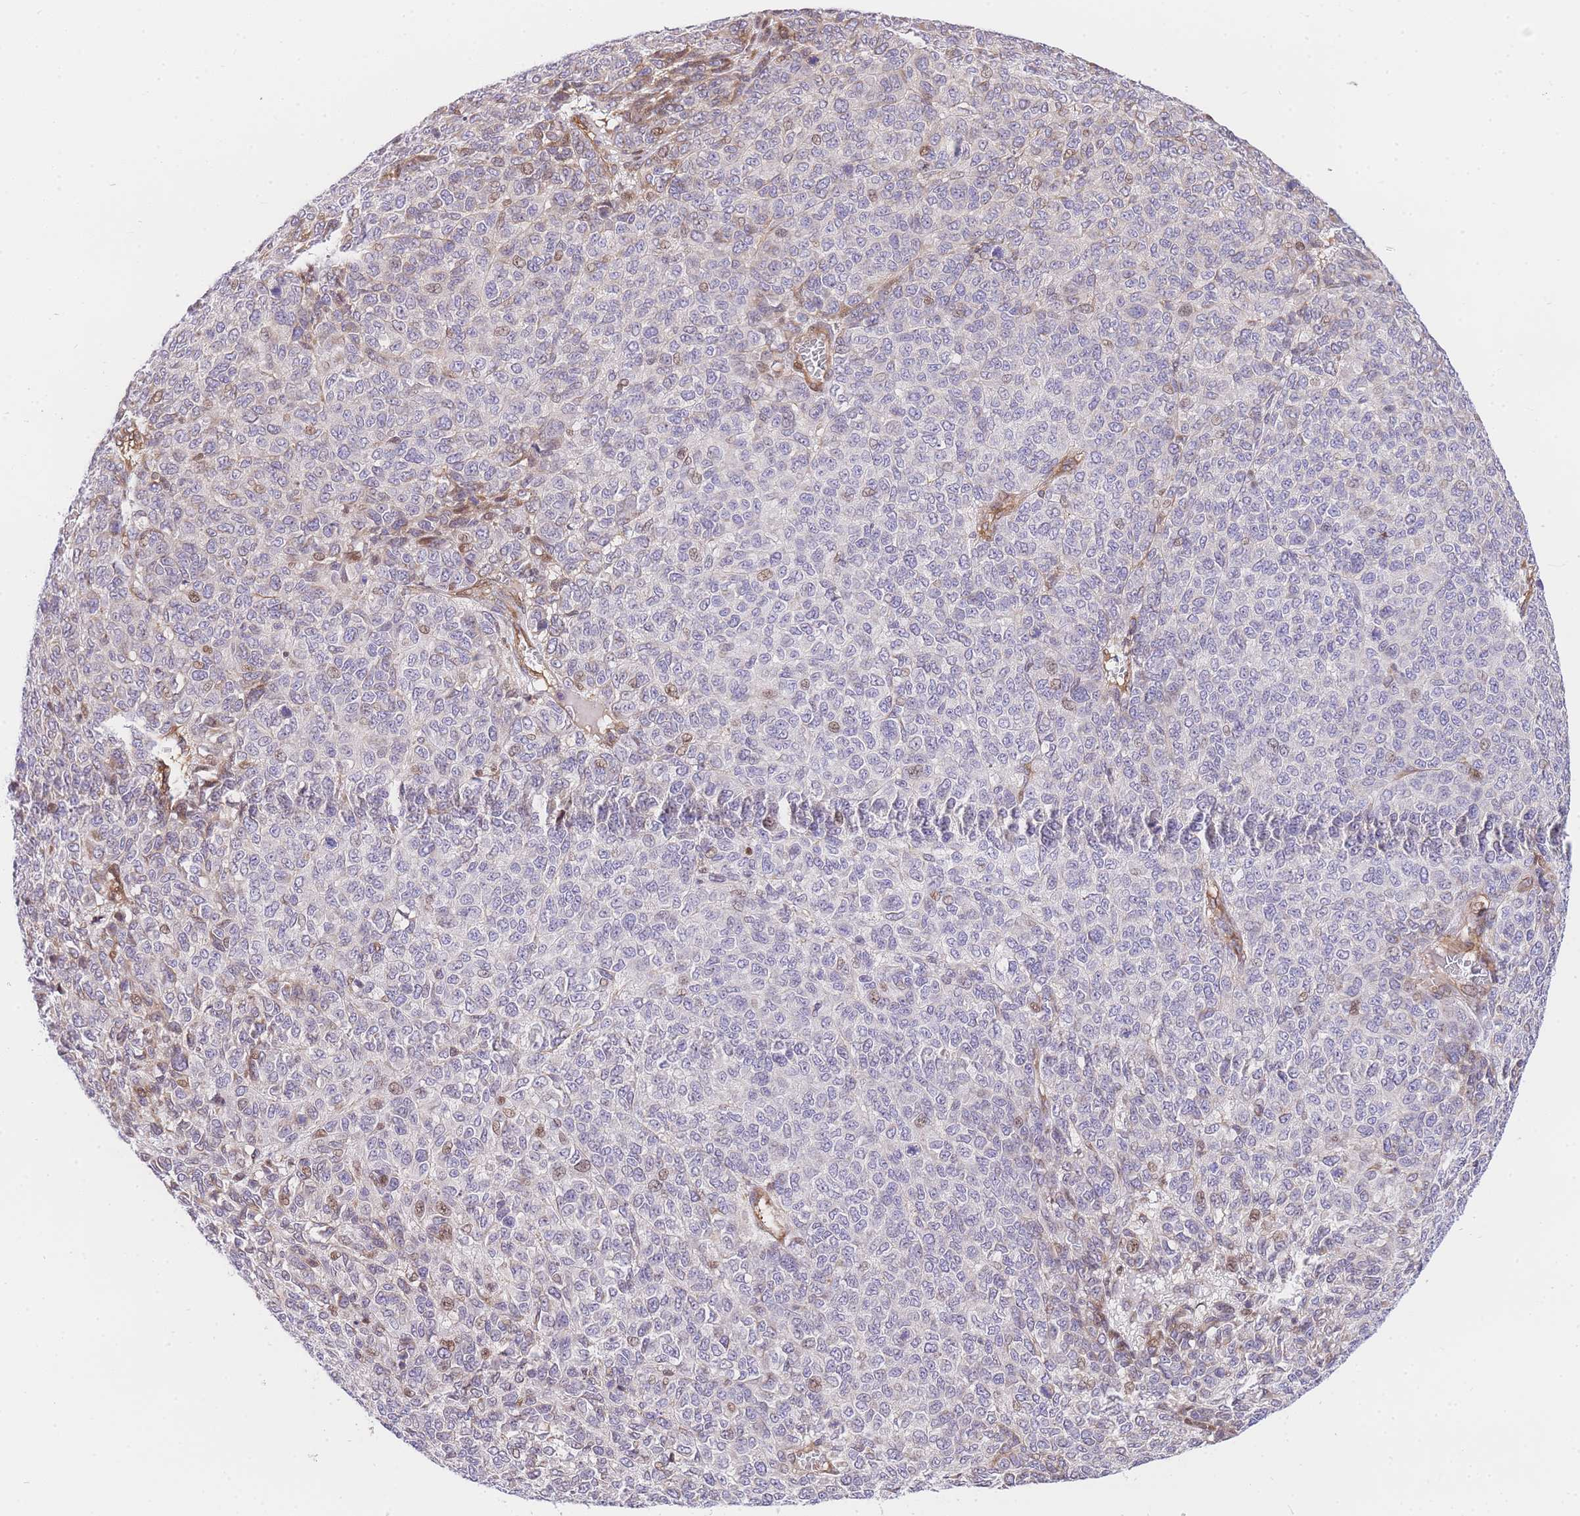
{"staining": {"intensity": "moderate", "quantity": "25%-75%", "location": "cytoplasmic/membranous,nuclear"}, "tissue": "melanoma", "cell_type": "Tumor cells", "image_type": "cancer", "snomed": [{"axis": "morphology", "description": "Malignant melanoma, NOS"}, {"axis": "topography", "description": "Skin"}], "caption": "Immunohistochemical staining of human malignant melanoma shows moderate cytoplasmic/membranous and nuclear protein positivity in about 25%-75% of tumor cells.", "gene": "S100PBP", "patient": {"sex": "male", "age": 49}}